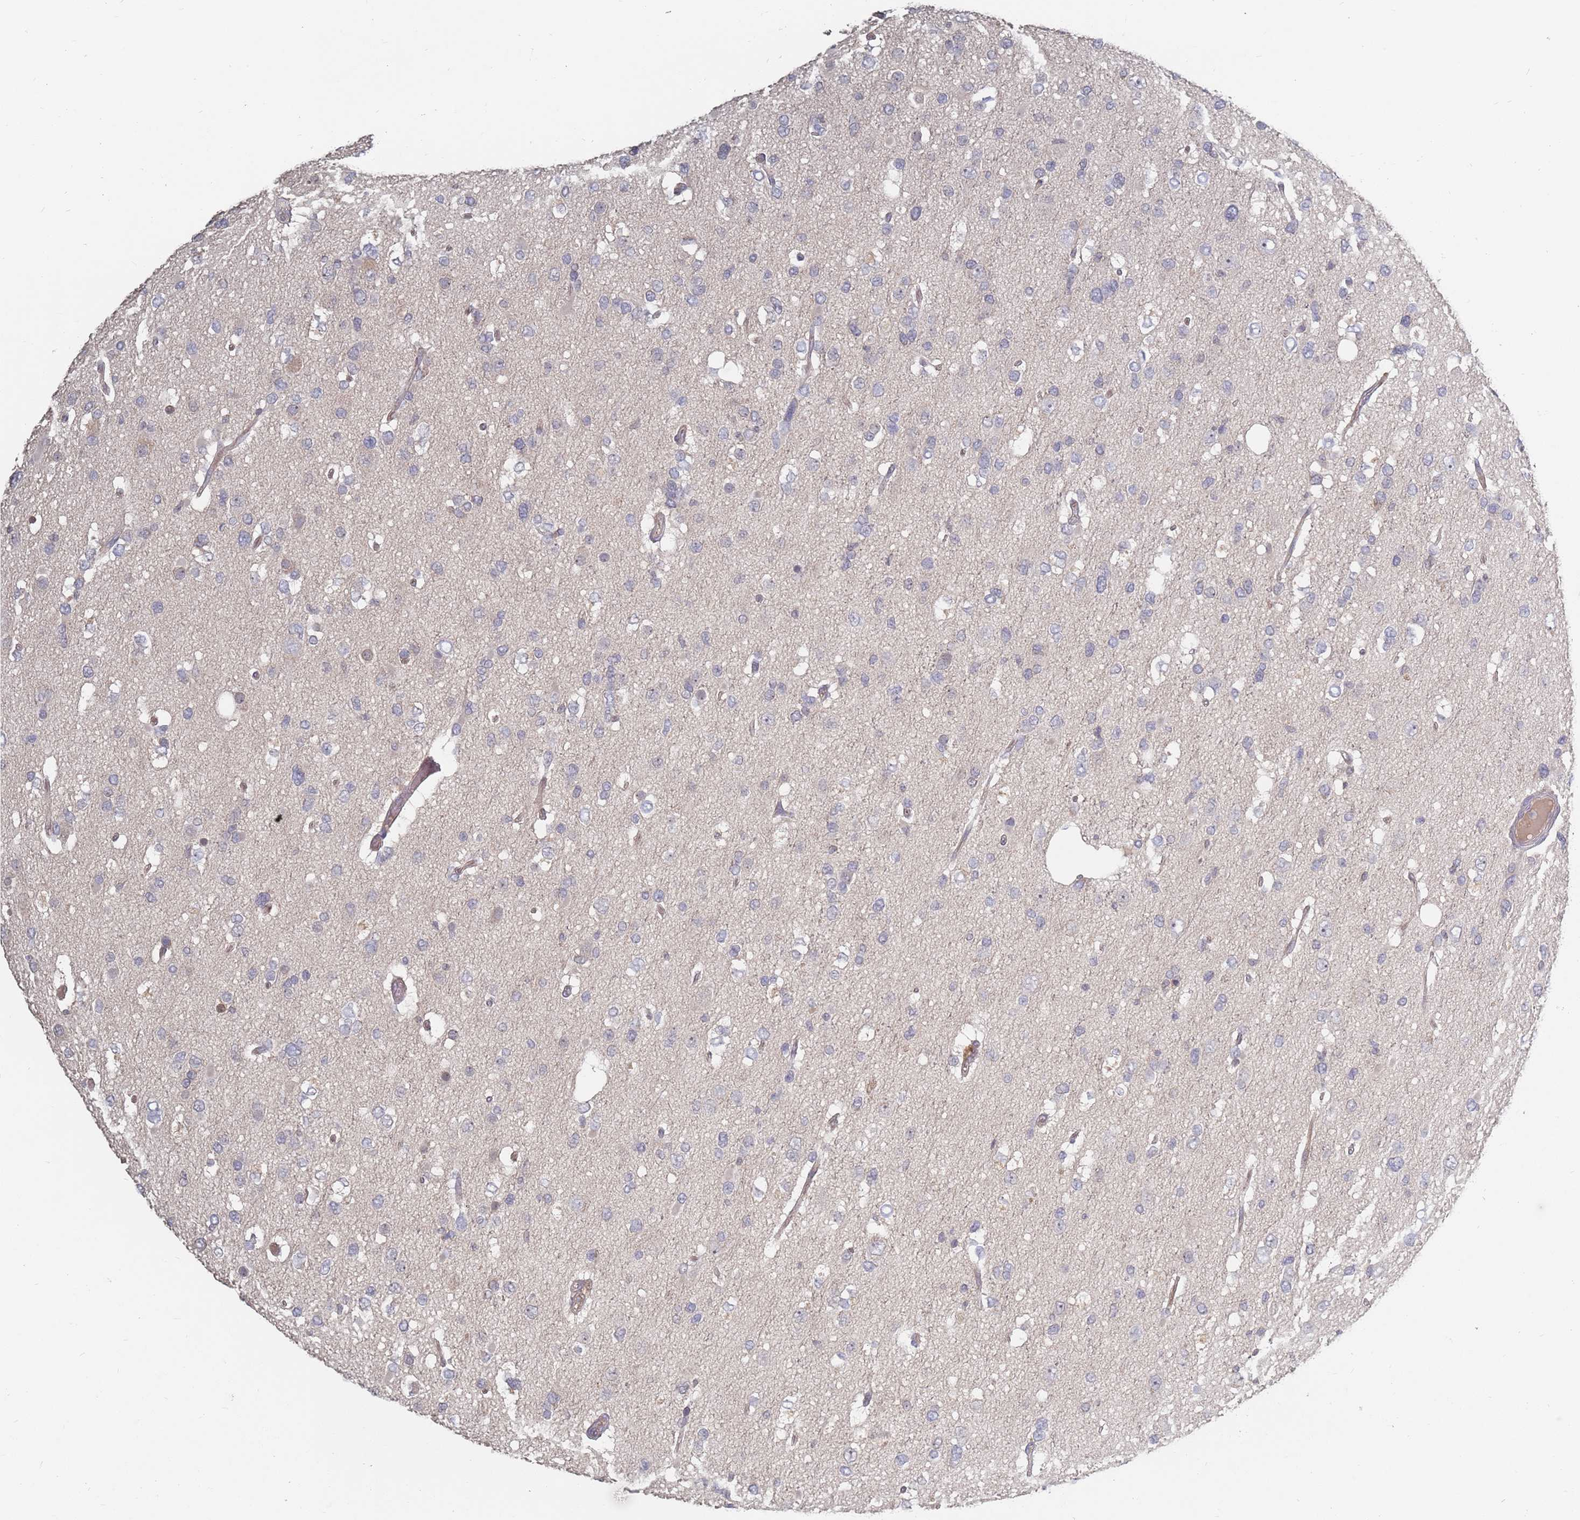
{"staining": {"intensity": "negative", "quantity": "none", "location": "none"}, "tissue": "glioma", "cell_type": "Tumor cells", "image_type": "cancer", "snomed": [{"axis": "morphology", "description": "Glioma, malignant, High grade"}, {"axis": "topography", "description": "Brain"}], "caption": "Glioma stained for a protein using immunohistochemistry reveals no positivity tumor cells.", "gene": "ADAL", "patient": {"sex": "male", "age": 53}}